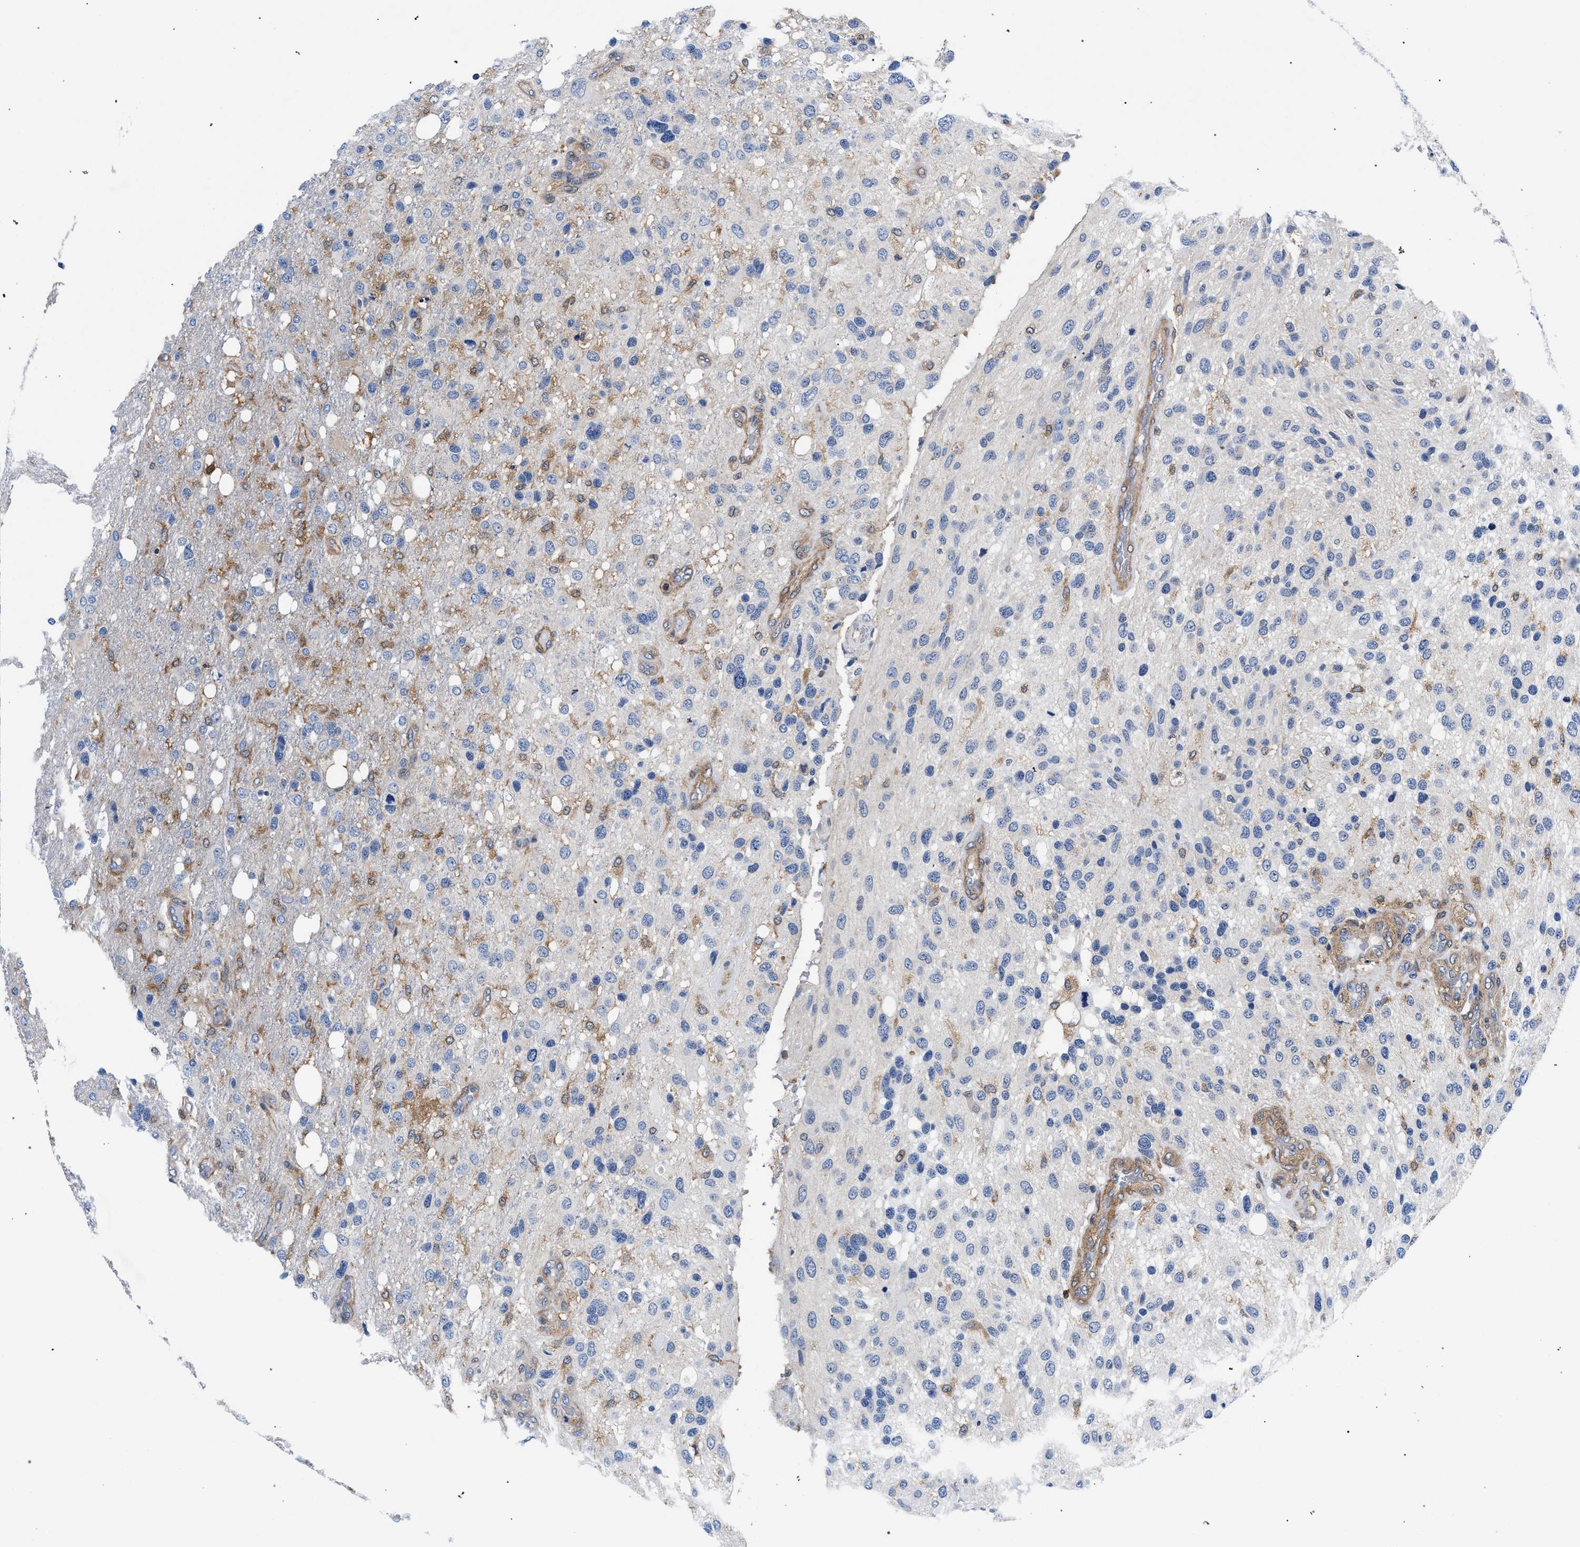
{"staining": {"intensity": "negative", "quantity": "none", "location": "none"}, "tissue": "glioma", "cell_type": "Tumor cells", "image_type": "cancer", "snomed": [{"axis": "morphology", "description": "Glioma, malignant, High grade"}, {"axis": "topography", "description": "Brain"}], "caption": "The IHC image has no significant positivity in tumor cells of glioma tissue.", "gene": "LASP1", "patient": {"sex": "female", "age": 58}}